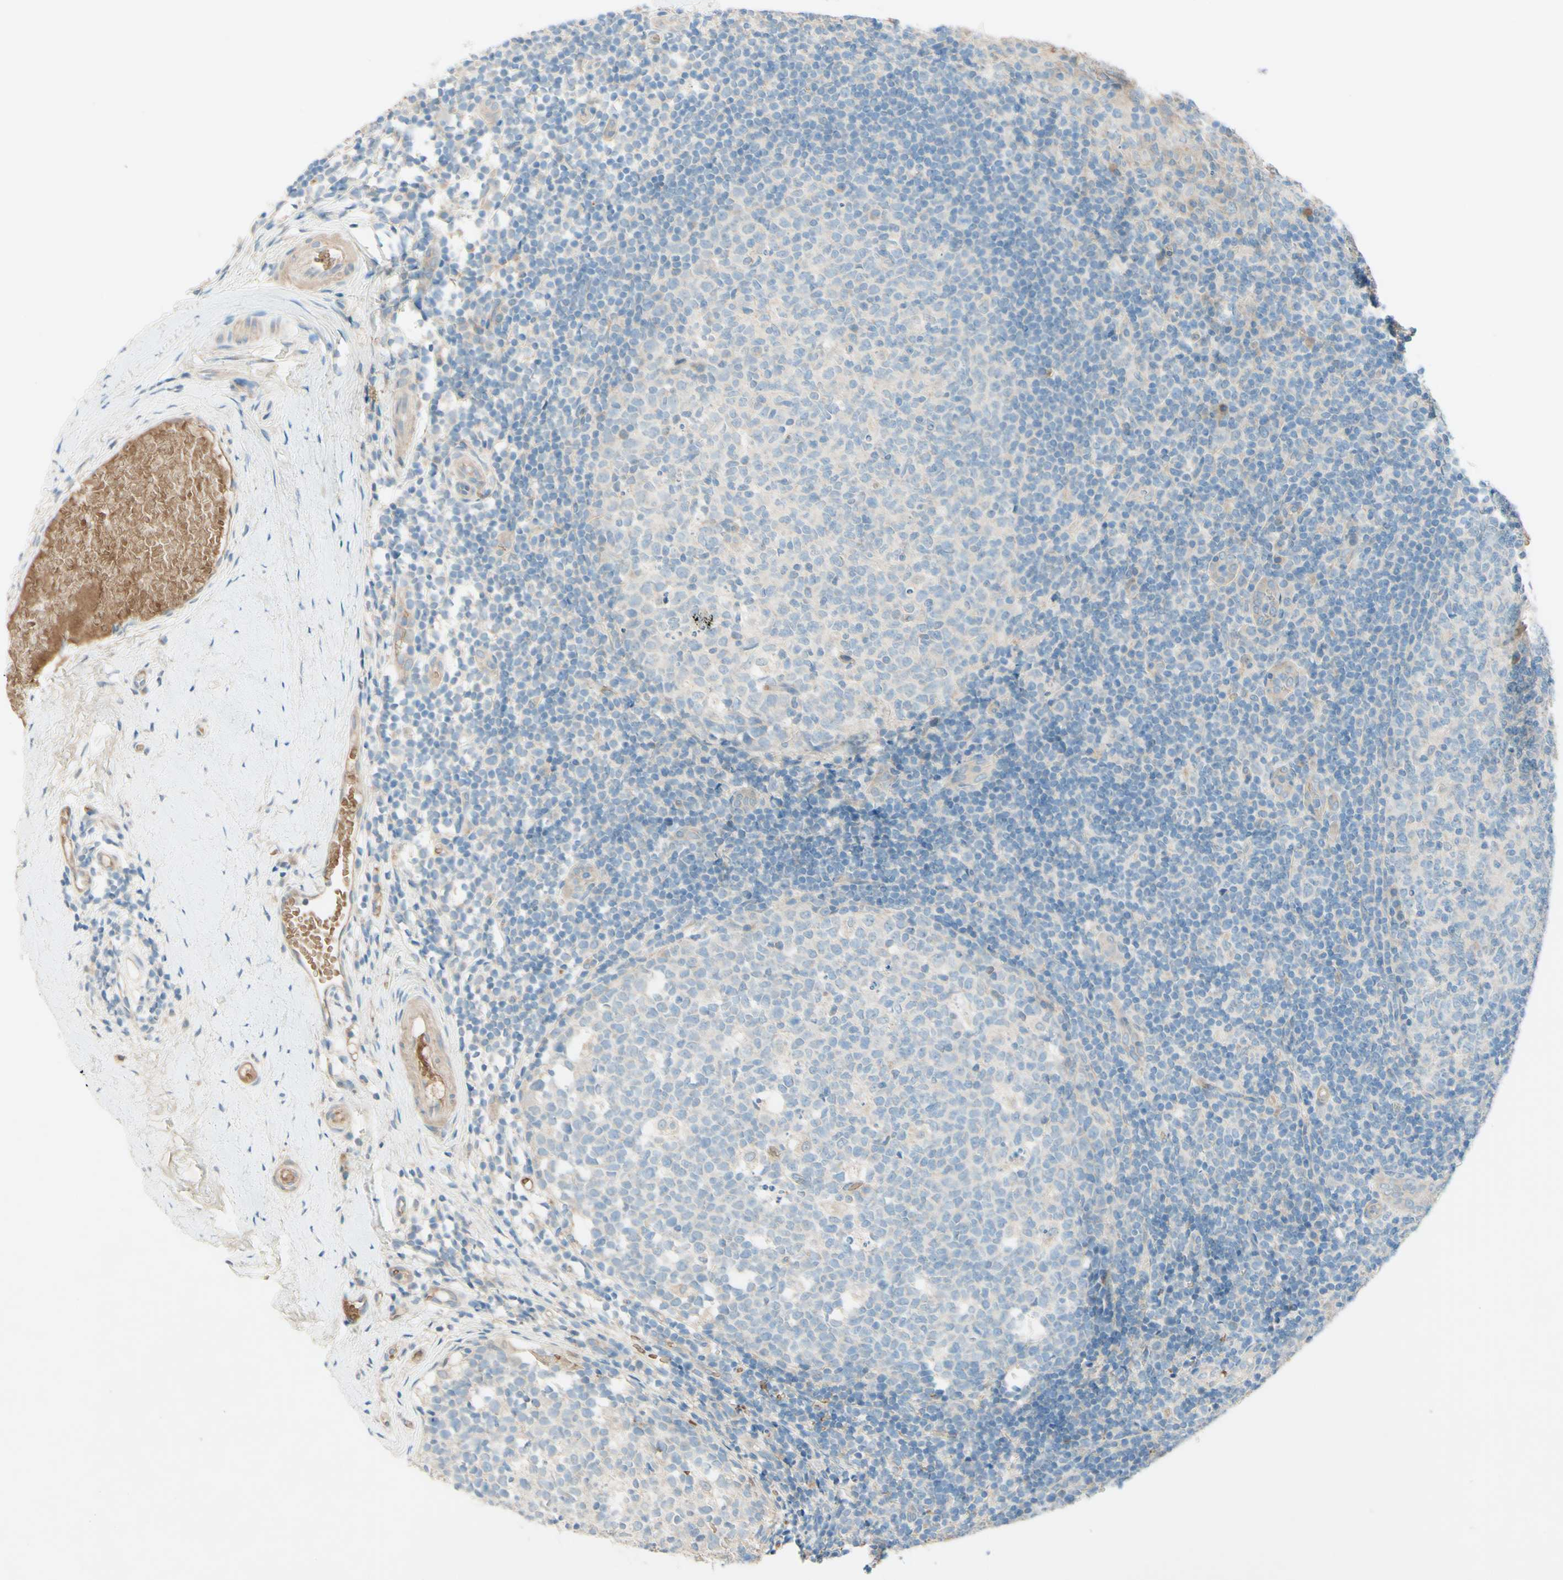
{"staining": {"intensity": "negative", "quantity": "none", "location": "none"}, "tissue": "tonsil", "cell_type": "Germinal center cells", "image_type": "normal", "snomed": [{"axis": "morphology", "description": "Normal tissue, NOS"}, {"axis": "topography", "description": "Tonsil"}], "caption": "Immunohistochemical staining of benign tonsil exhibits no significant positivity in germinal center cells.", "gene": "IL2", "patient": {"sex": "female", "age": 19}}